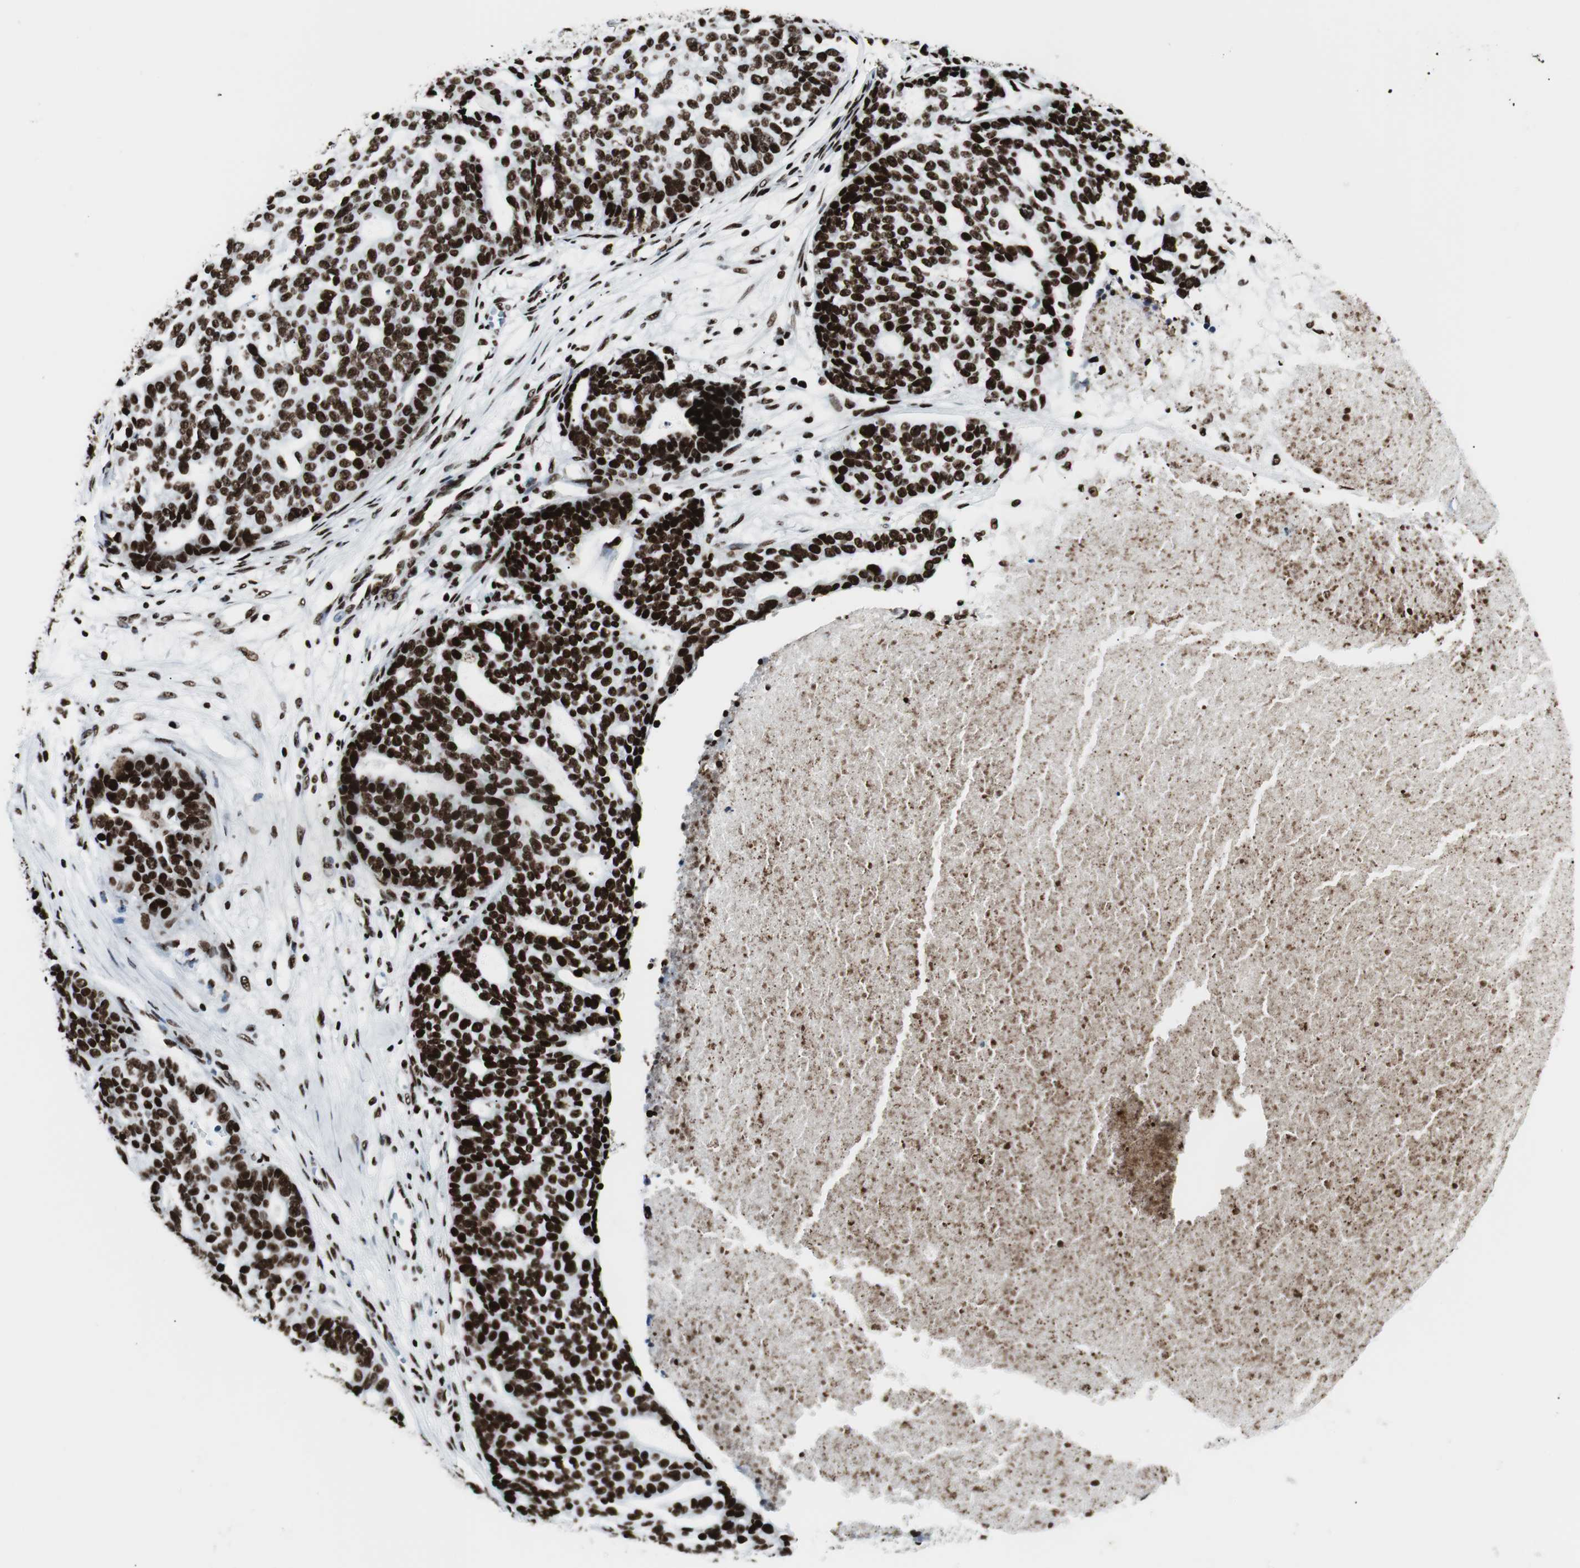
{"staining": {"intensity": "strong", "quantity": ">75%", "location": "nuclear"}, "tissue": "ovarian cancer", "cell_type": "Tumor cells", "image_type": "cancer", "snomed": [{"axis": "morphology", "description": "Cystadenocarcinoma, serous, NOS"}, {"axis": "topography", "description": "Ovary"}], "caption": "Human ovarian cancer (serous cystadenocarcinoma) stained for a protein (brown) displays strong nuclear positive positivity in approximately >75% of tumor cells.", "gene": "NCL", "patient": {"sex": "female", "age": 59}}